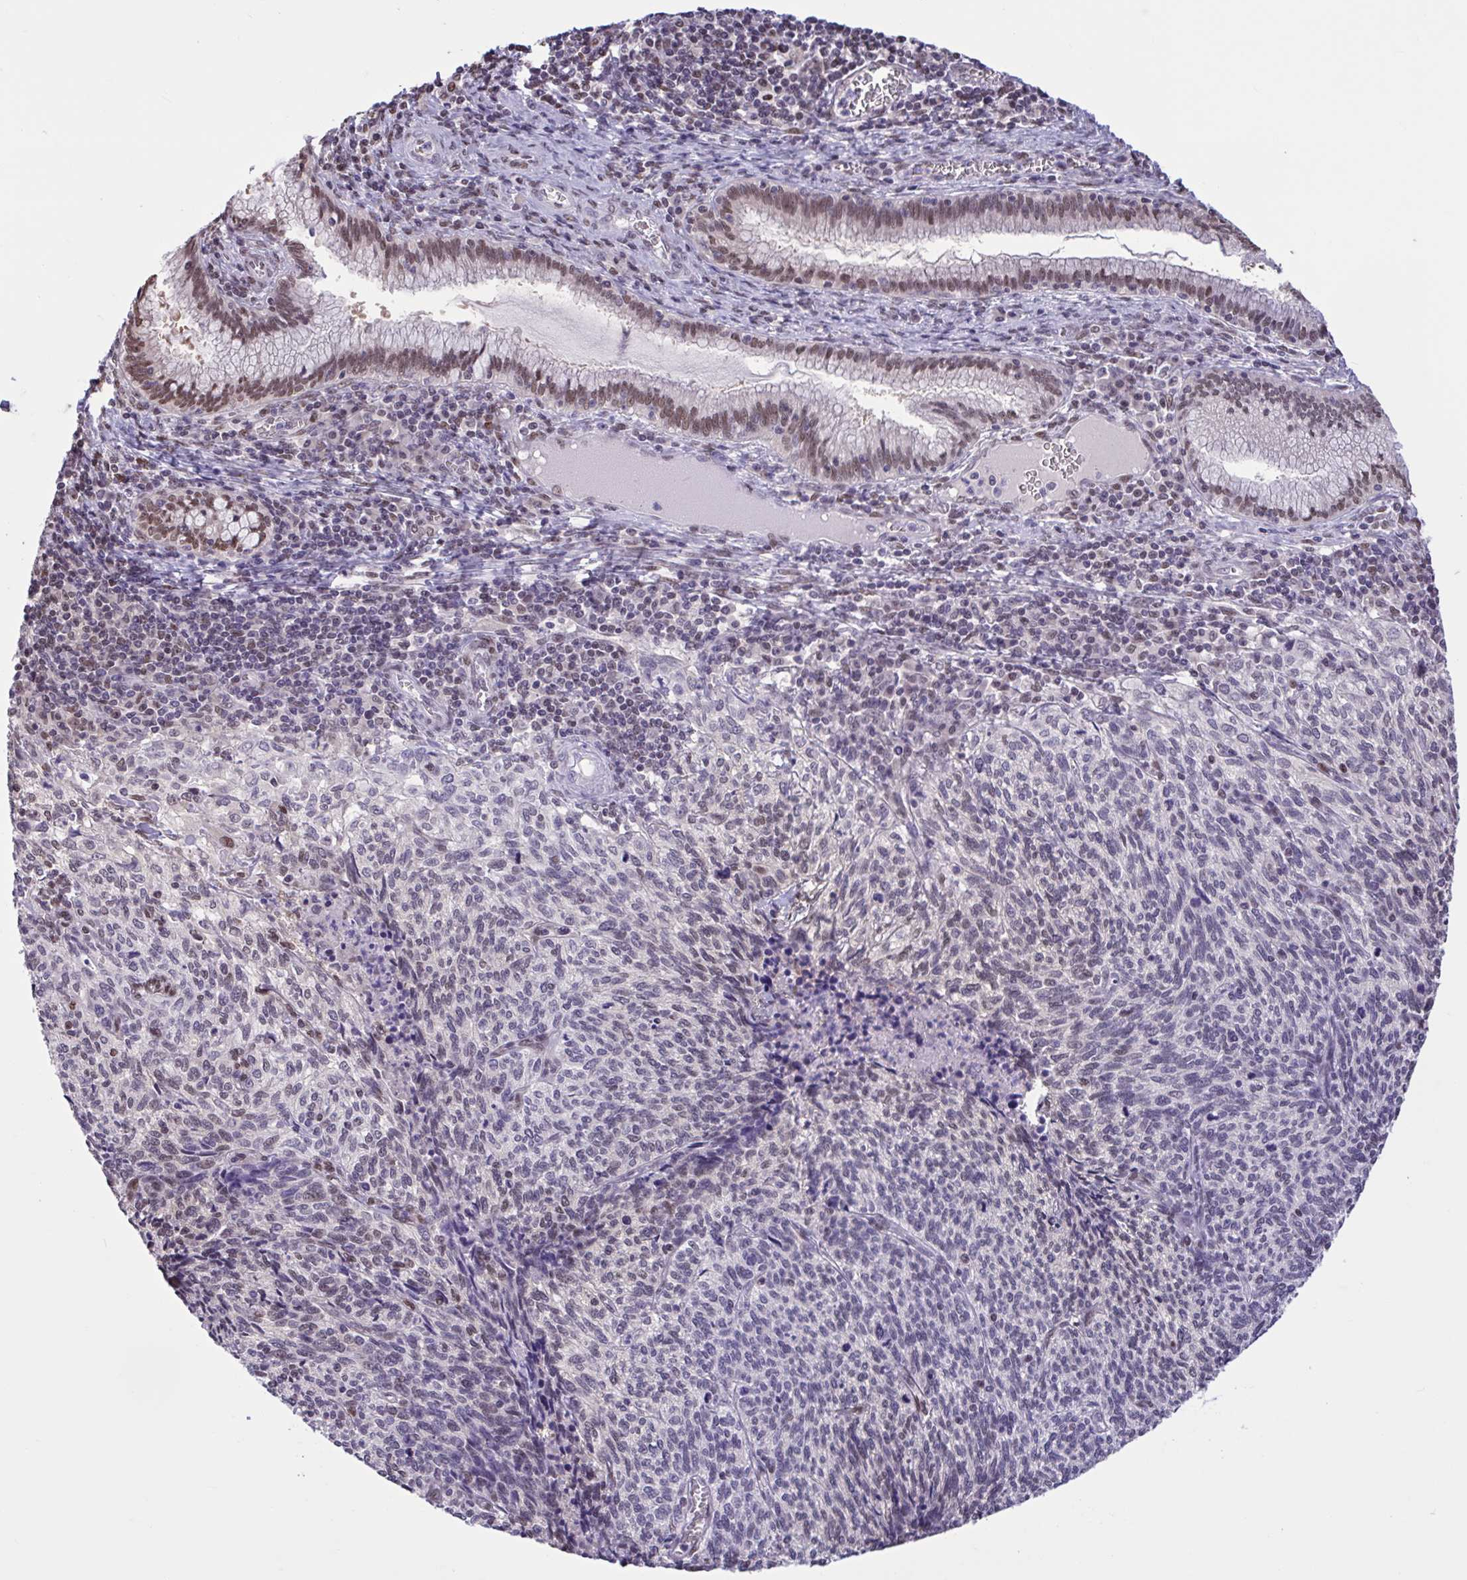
{"staining": {"intensity": "weak", "quantity": "<25%", "location": "nuclear"}, "tissue": "cervical cancer", "cell_type": "Tumor cells", "image_type": "cancer", "snomed": [{"axis": "morphology", "description": "Squamous cell carcinoma, NOS"}, {"axis": "topography", "description": "Cervix"}], "caption": "Tumor cells show no significant staining in cervical squamous cell carcinoma. (DAB (3,3'-diaminobenzidine) IHC visualized using brightfield microscopy, high magnification).", "gene": "RBL1", "patient": {"sex": "female", "age": 45}}